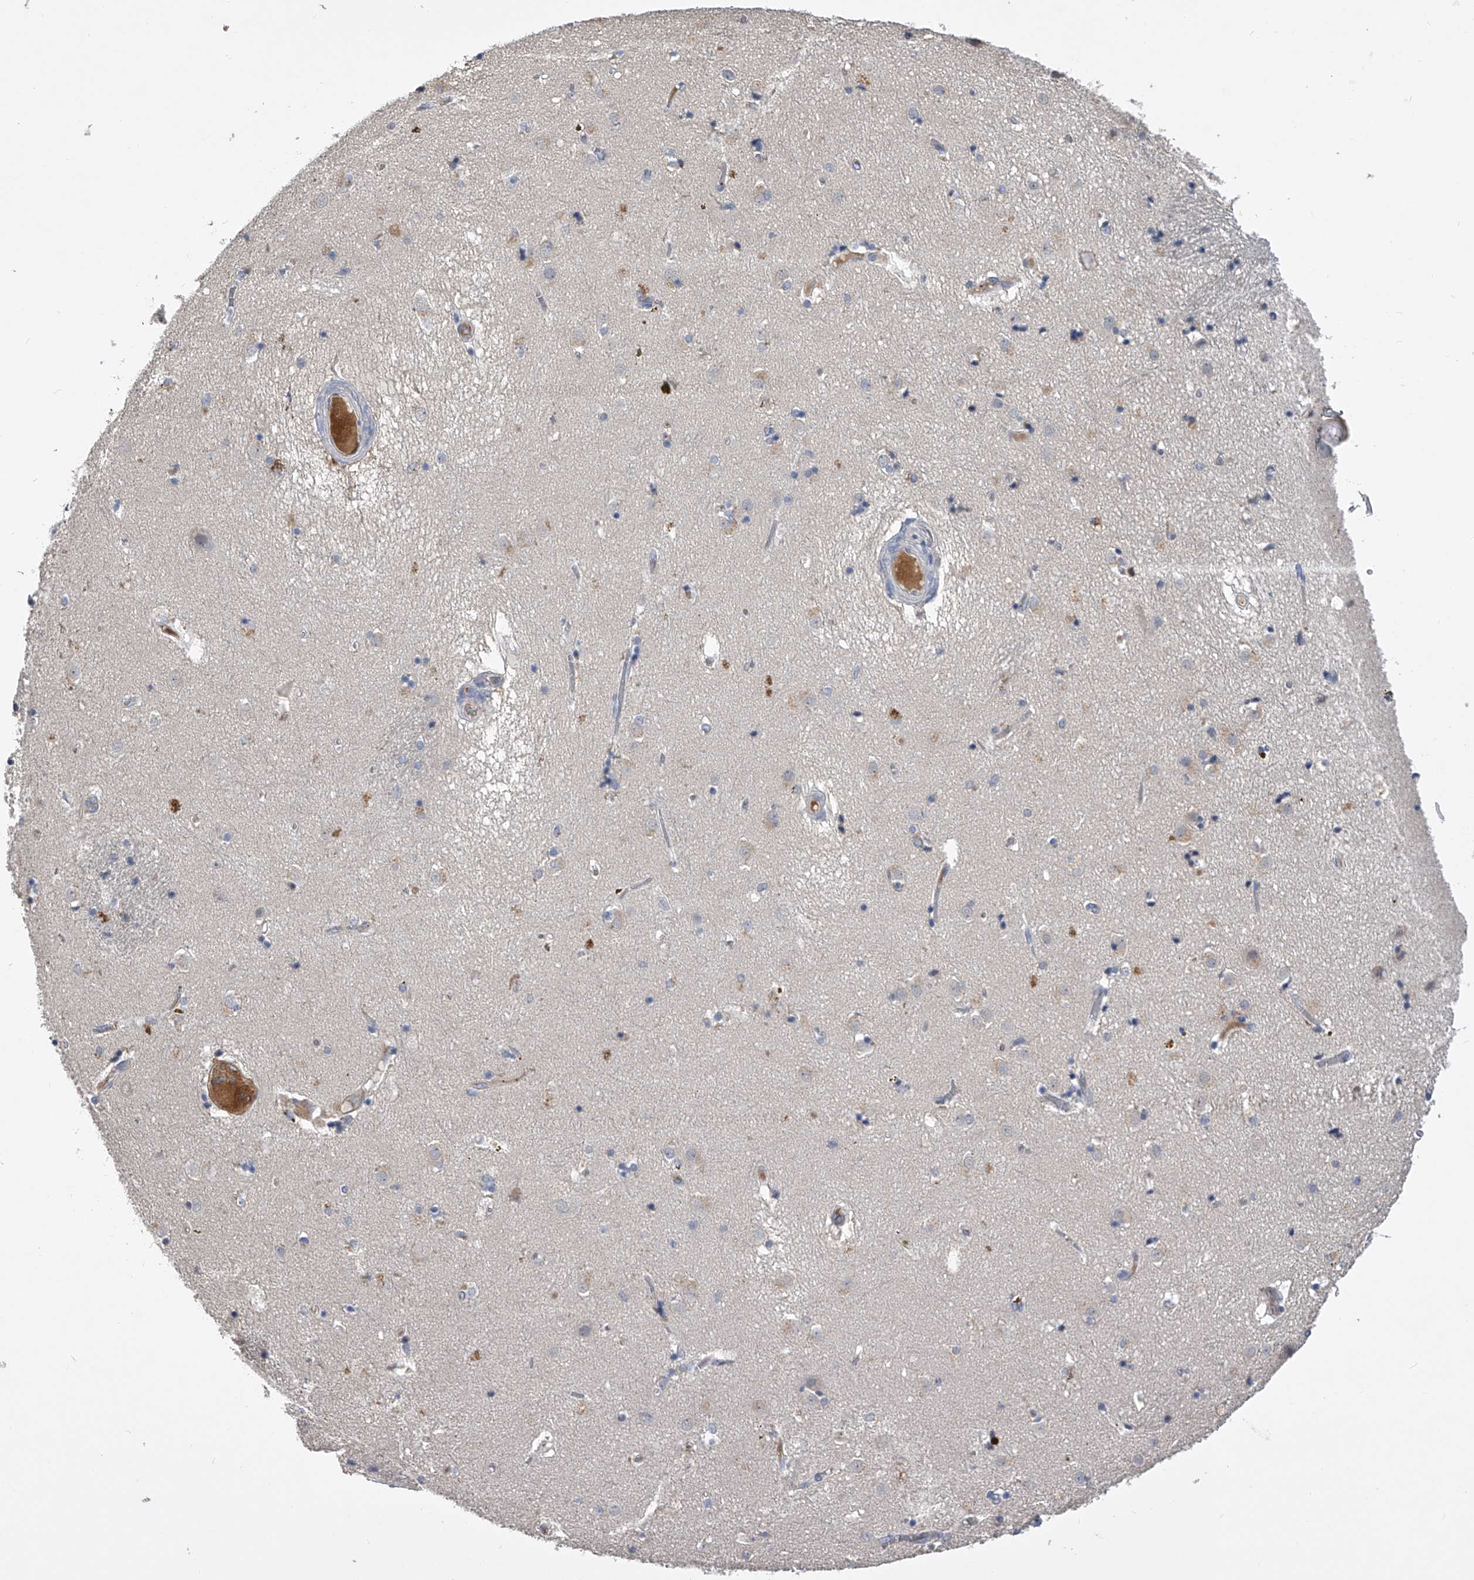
{"staining": {"intensity": "negative", "quantity": "none", "location": "none"}, "tissue": "caudate", "cell_type": "Glial cells", "image_type": "normal", "snomed": [{"axis": "morphology", "description": "Normal tissue, NOS"}, {"axis": "topography", "description": "Lateral ventricle wall"}], "caption": "DAB (3,3'-diaminobenzidine) immunohistochemical staining of normal human caudate reveals no significant expression in glial cells.", "gene": "MDN1", "patient": {"sex": "male", "age": 70}}